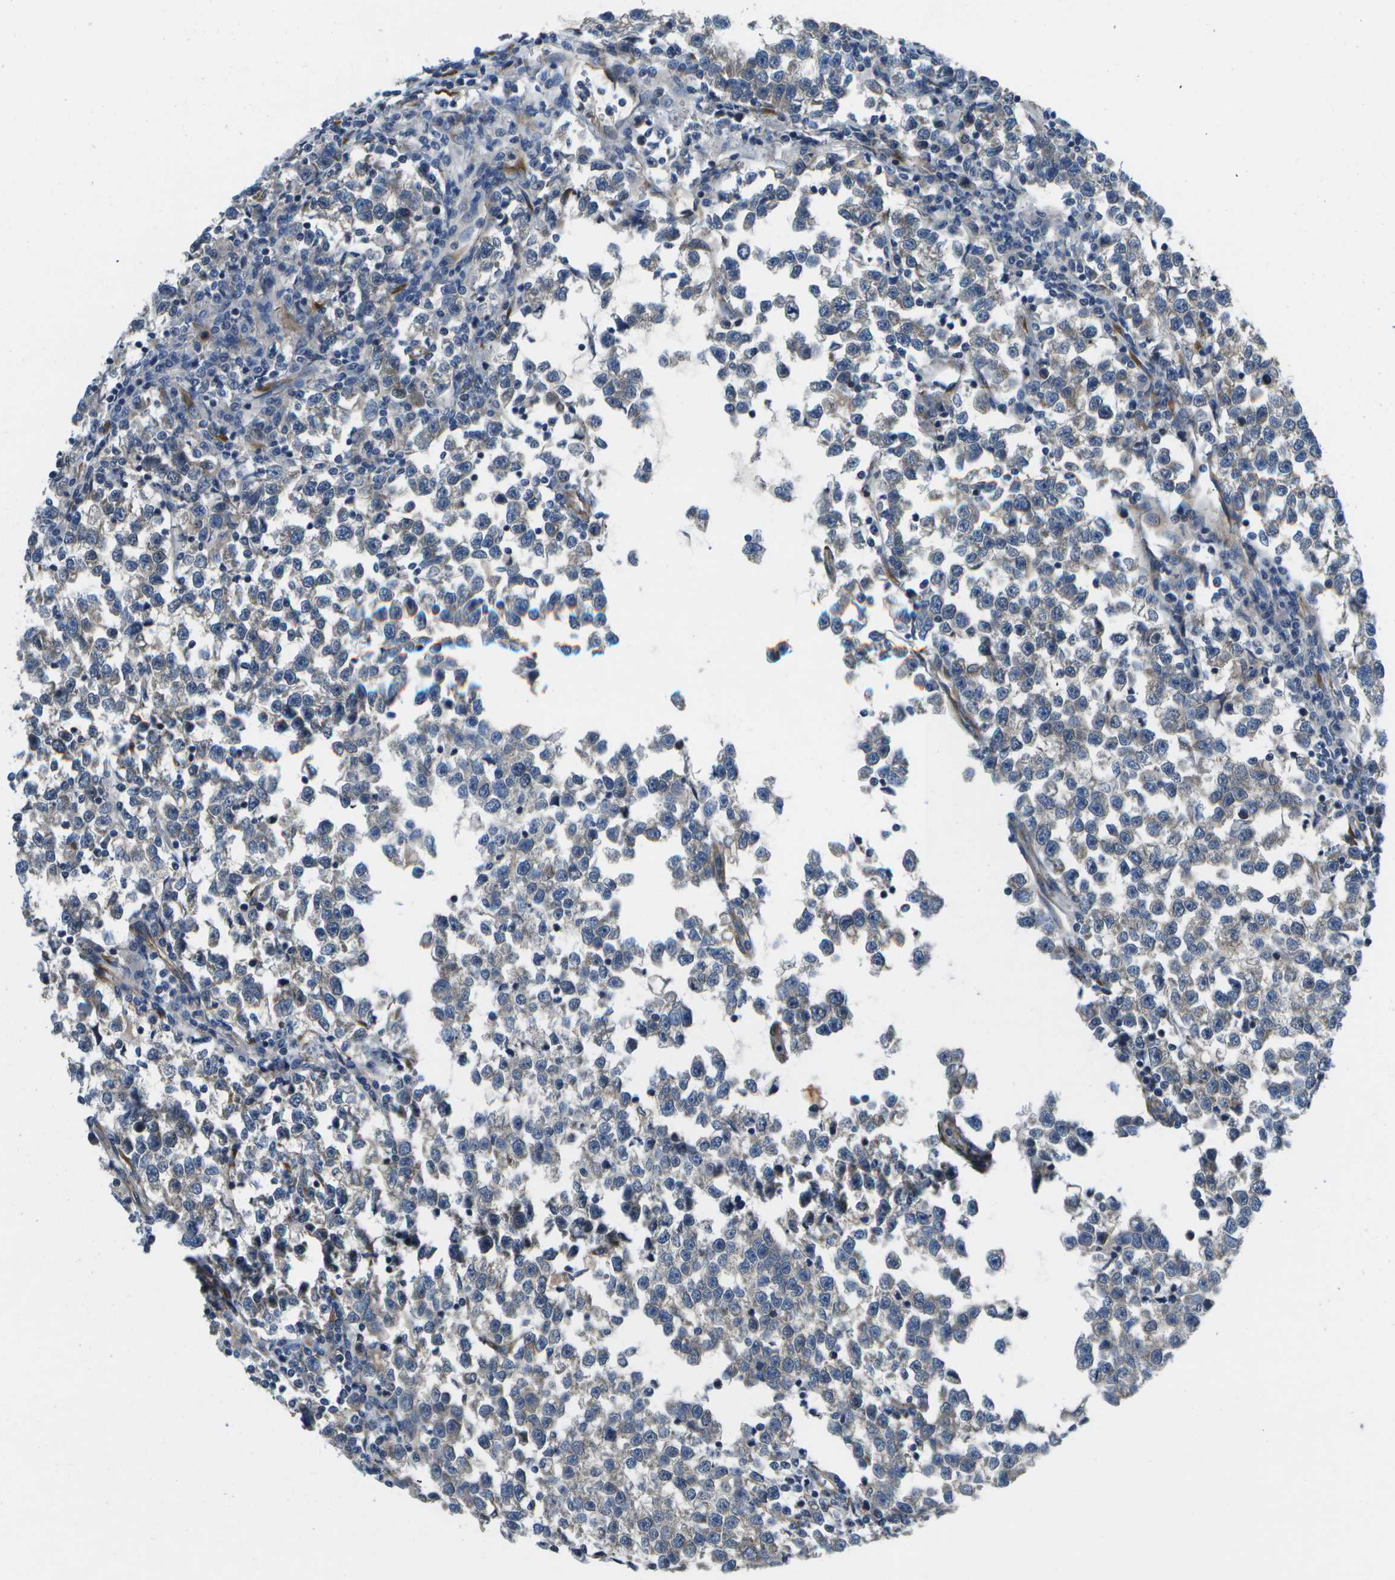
{"staining": {"intensity": "weak", "quantity": "25%-75%", "location": "cytoplasmic/membranous"}, "tissue": "testis cancer", "cell_type": "Tumor cells", "image_type": "cancer", "snomed": [{"axis": "morphology", "description": "Normal tissue, NOS"}, {"axis": "morphology", "description": "Seminoma, NOS"}, {"axis": "topography", "description": "Testis"}], "caption": "A high-resolution photomicrograph shows IHC staining of testis cancer, which reveals weak cytoplasmic/membranous expression in approximately 25%-75% of tumor cells. The protein of interest is stained brown, and the nuclei are stained in blue (DAB (3,3'-diaminobenzidine) IHC with brightfield microscopy, high magnification).", "gene": "P3H1", "patient": {"sex": "male", "age": 43}}